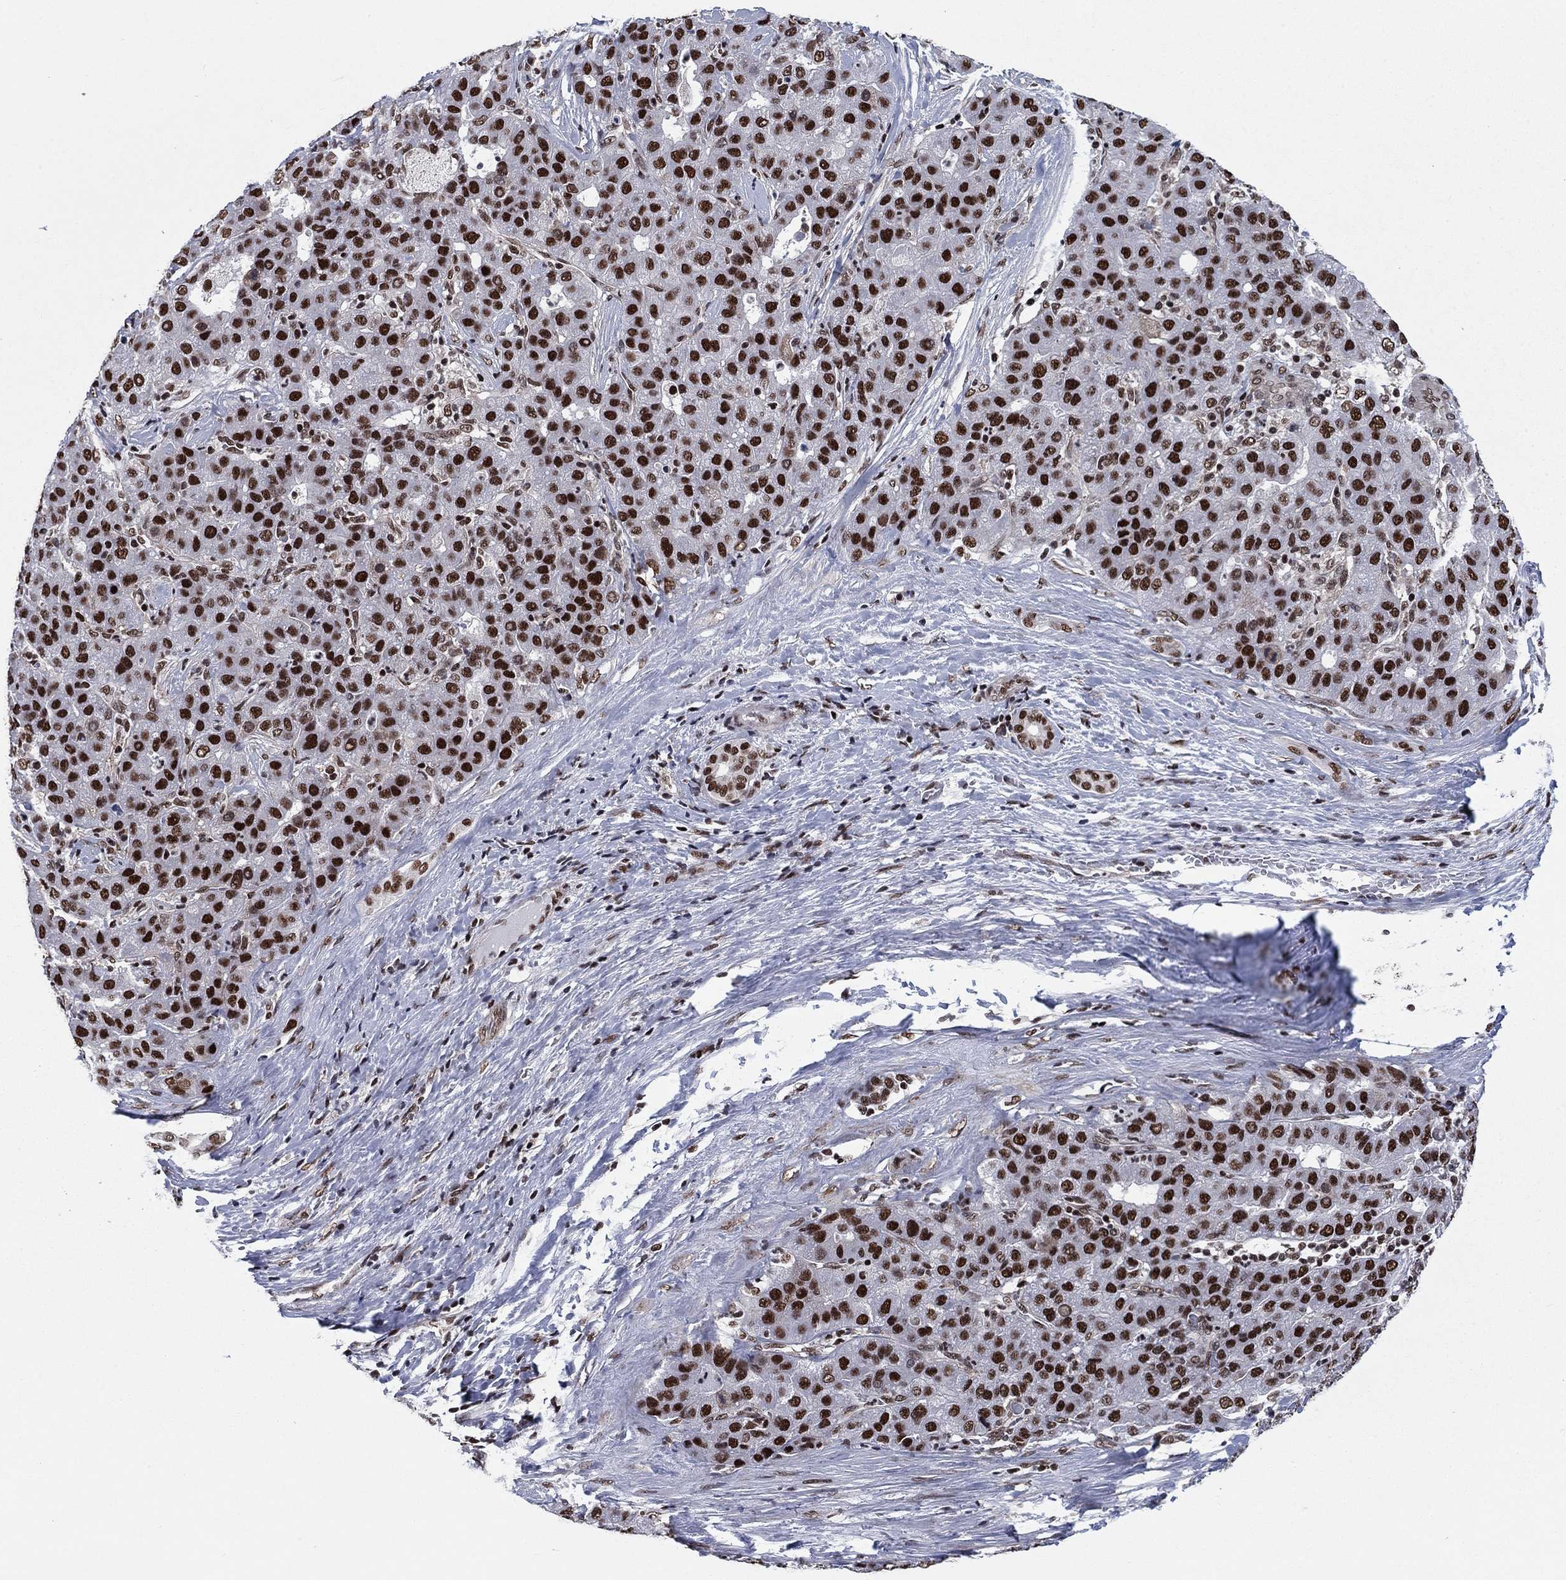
{"staining": {"intensity": "strong", "quantity": ">75%", "location": "nuclear"}, "tissue": "liver cancer", "cell_type": "Tumor cells", "image_type": "cancer", "snomed": [{"axis": "morphology", "description": "Carcinoma, Hepatocellular, NOS"}, {"axis": "topography", "description": "Liver"}], "caption": "Human hepatocellular carcinoma (liver) stained with a protein marker shows strong staining in tumor cells.", "gene": "RPRD1B", "patient": {"sex": "male", "age": 65}}